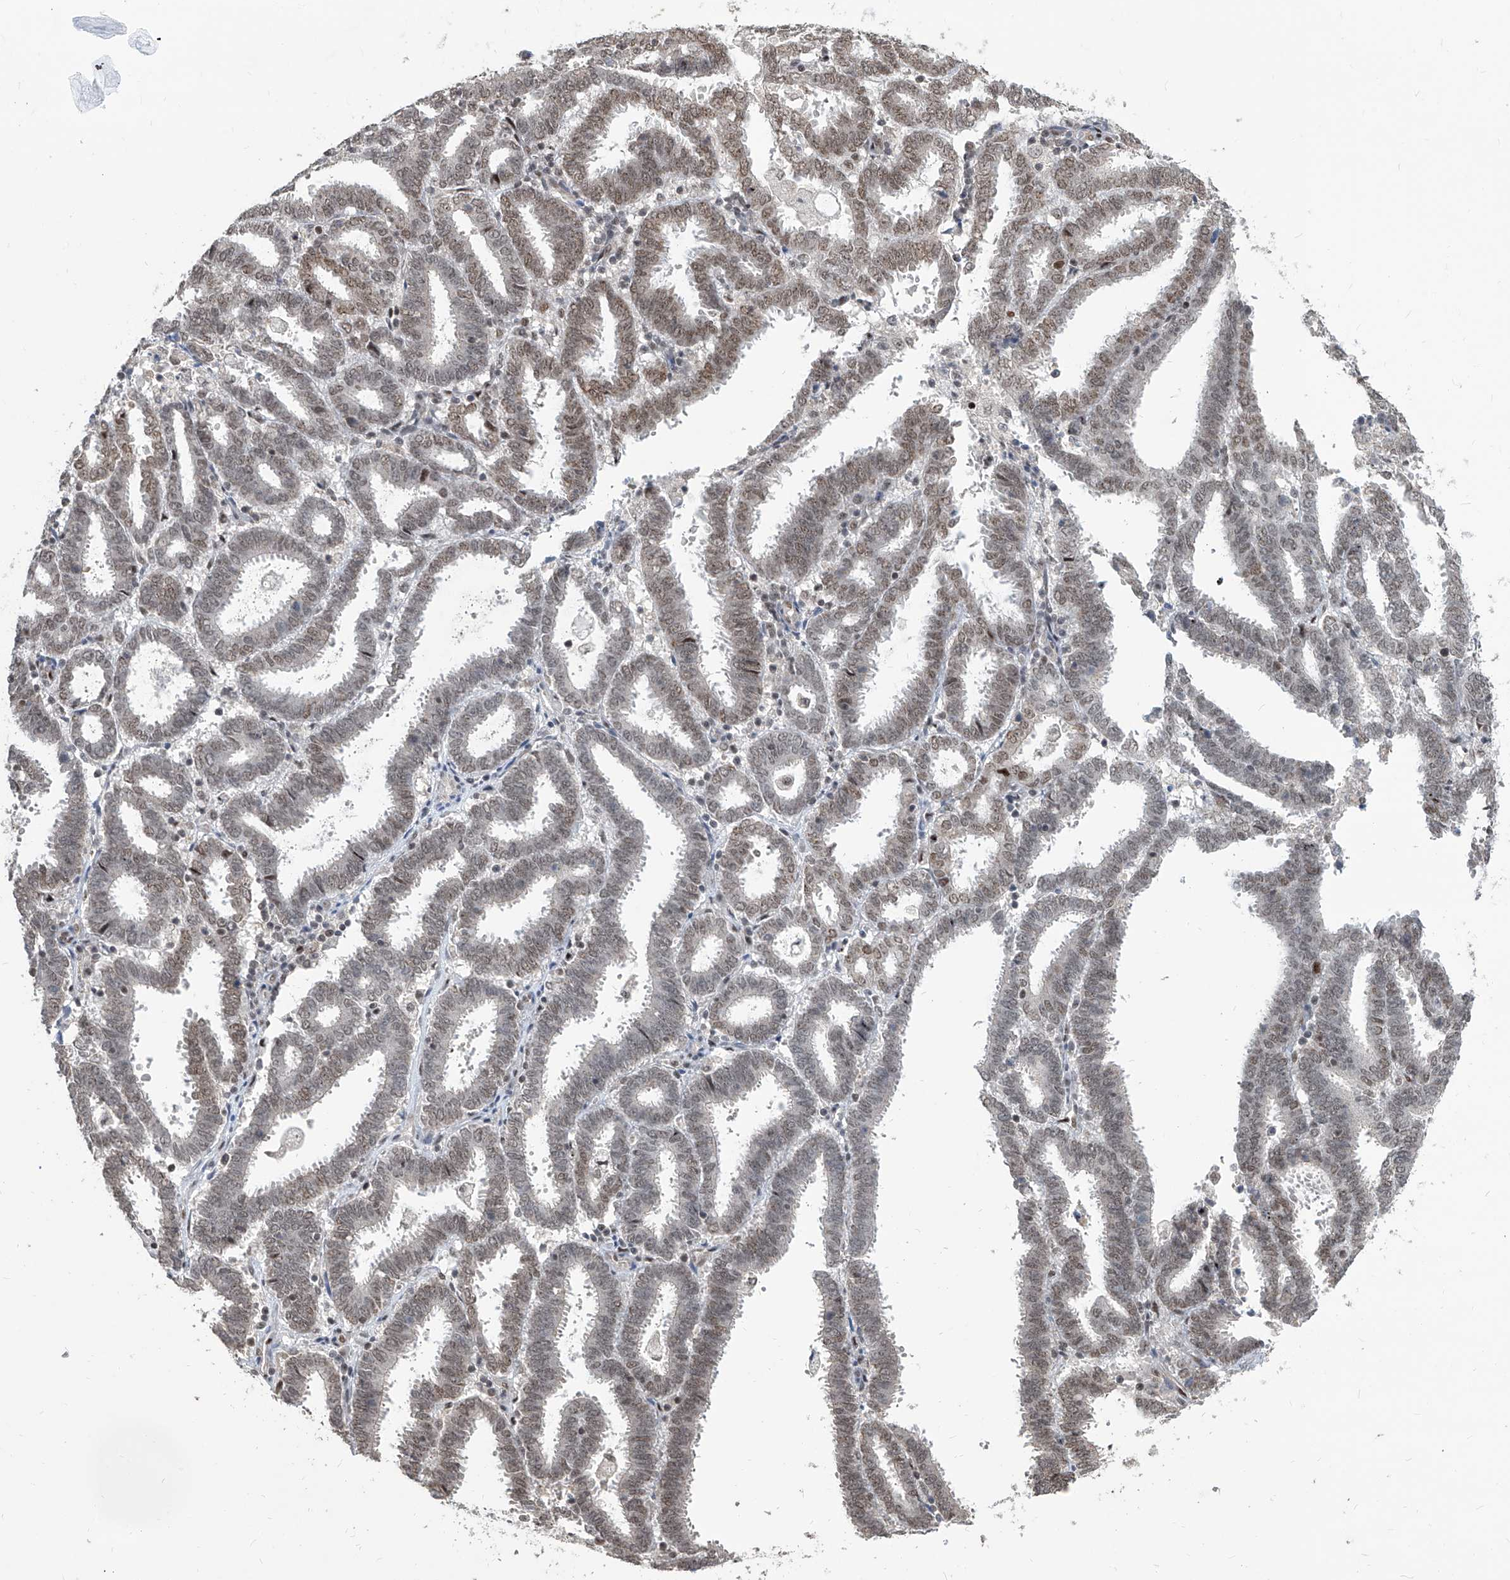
{"staining": {"intensity": "moderate", "quantity": "25%-75%", "location": "nuclear"}, "tissue": "endometrial cancer", "cell_type": "Tumor cells", "image_type": "cancer", "snomed": [{"axis": "morphology", "description": "Adenocarcinoma, NOS"}, {"axis": "topography", "description": "Uterus"}], "caption": "A brown stain highlights moderate nuclear positivity of a protein in human endometrial adenocarcinoma tumor cells.", "gene": "IRF2", "patient": {"sex": "female", "age": 83}}